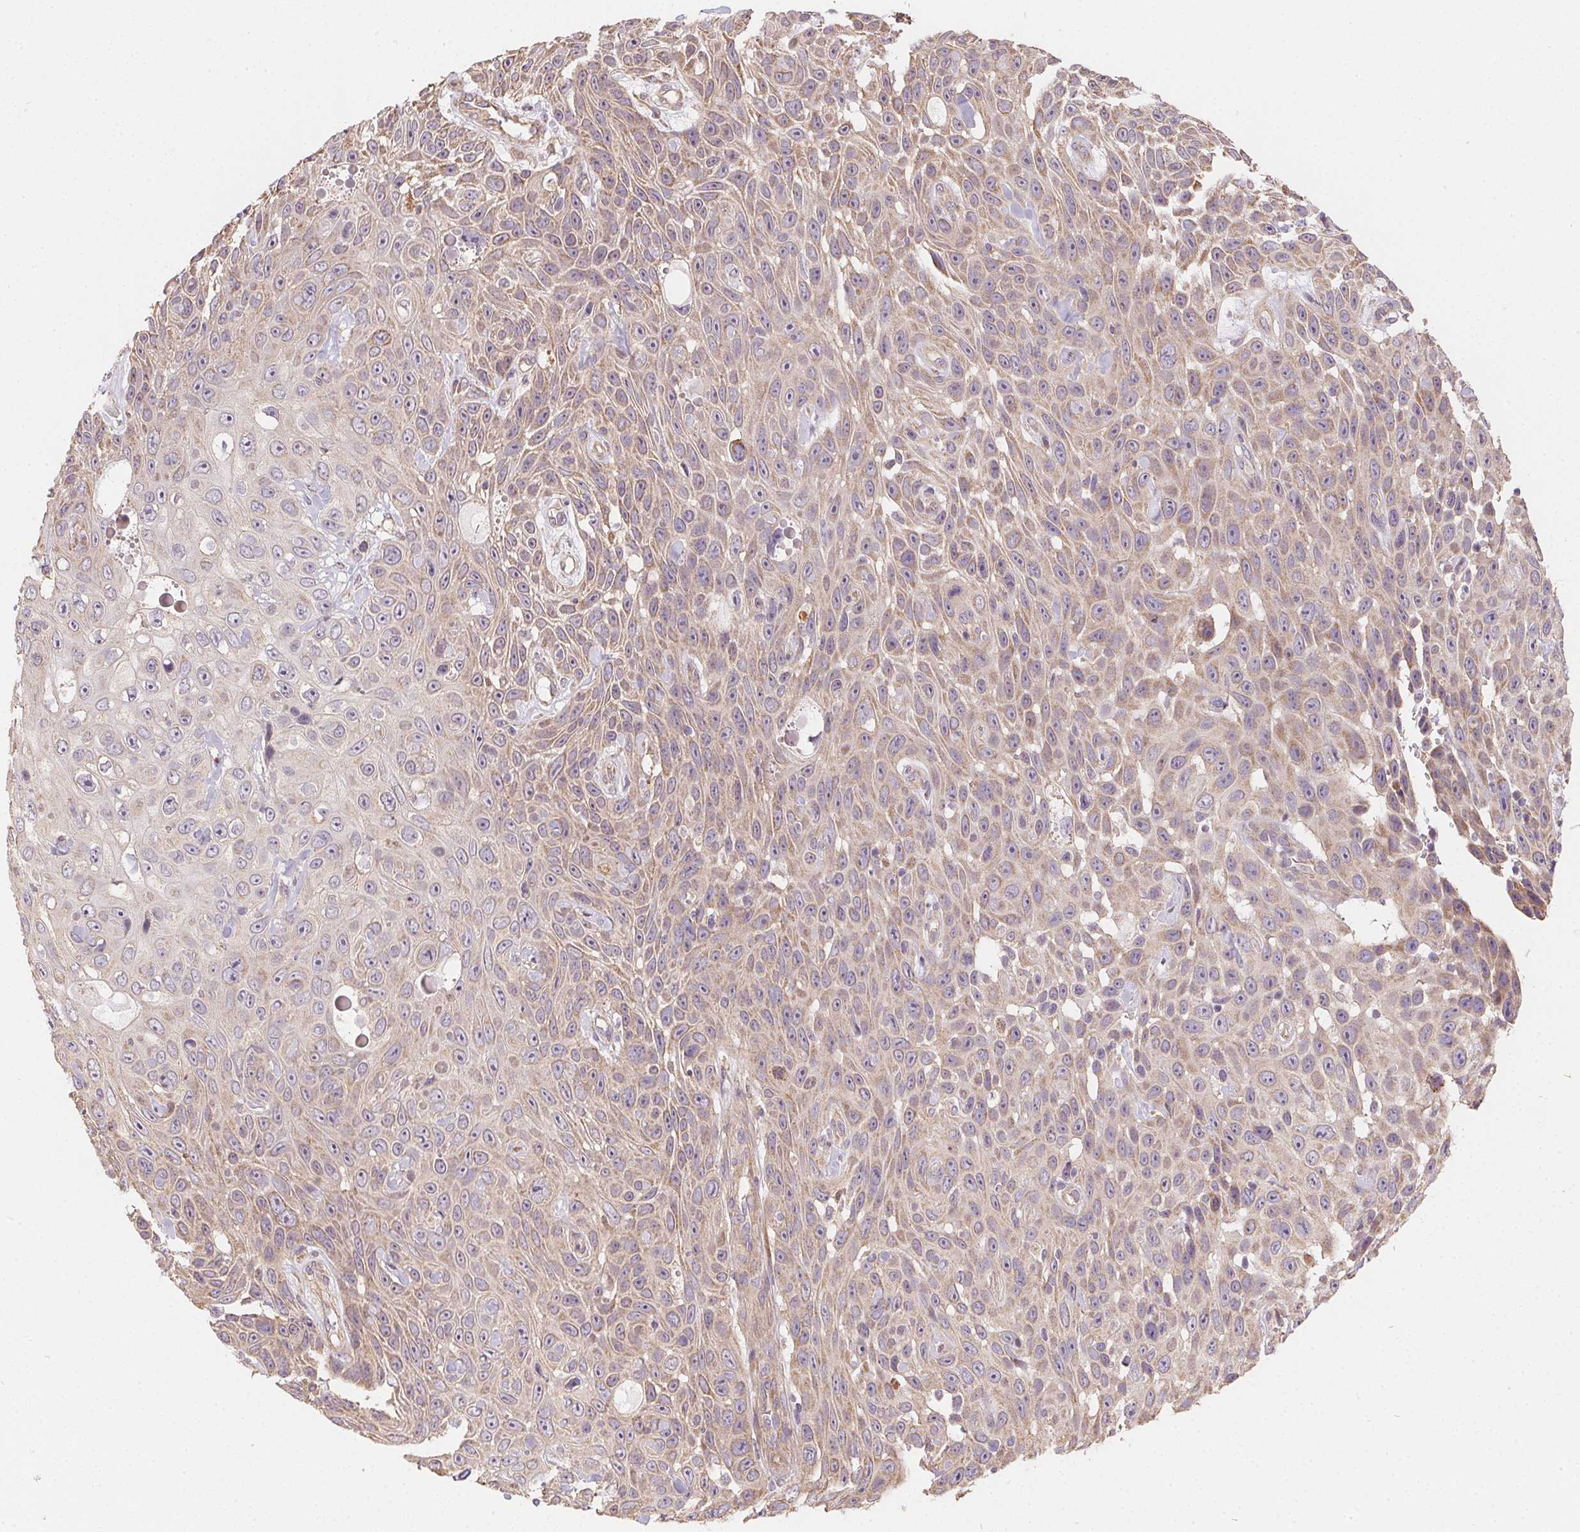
{"staining": {"intensity": "weak", "quantity": "25%-75%", "location": "cytoplasmic/membranous"}, "tissue": "skin cancer", "cell_type": "Tumor cells", "image_type": "cancer", "snomed": [{"axis": "morphology", "description": "Squamous cell carcinoma, NOS"}, {"axis": "topography", "description": "Skin"}], "caption": "Human squamous cell carcinoma (skin) stained with a protein marker reveals weak staining in tumor cells.", "gene": "REV3L", "patient": {"sex": "male", "age": 82}}